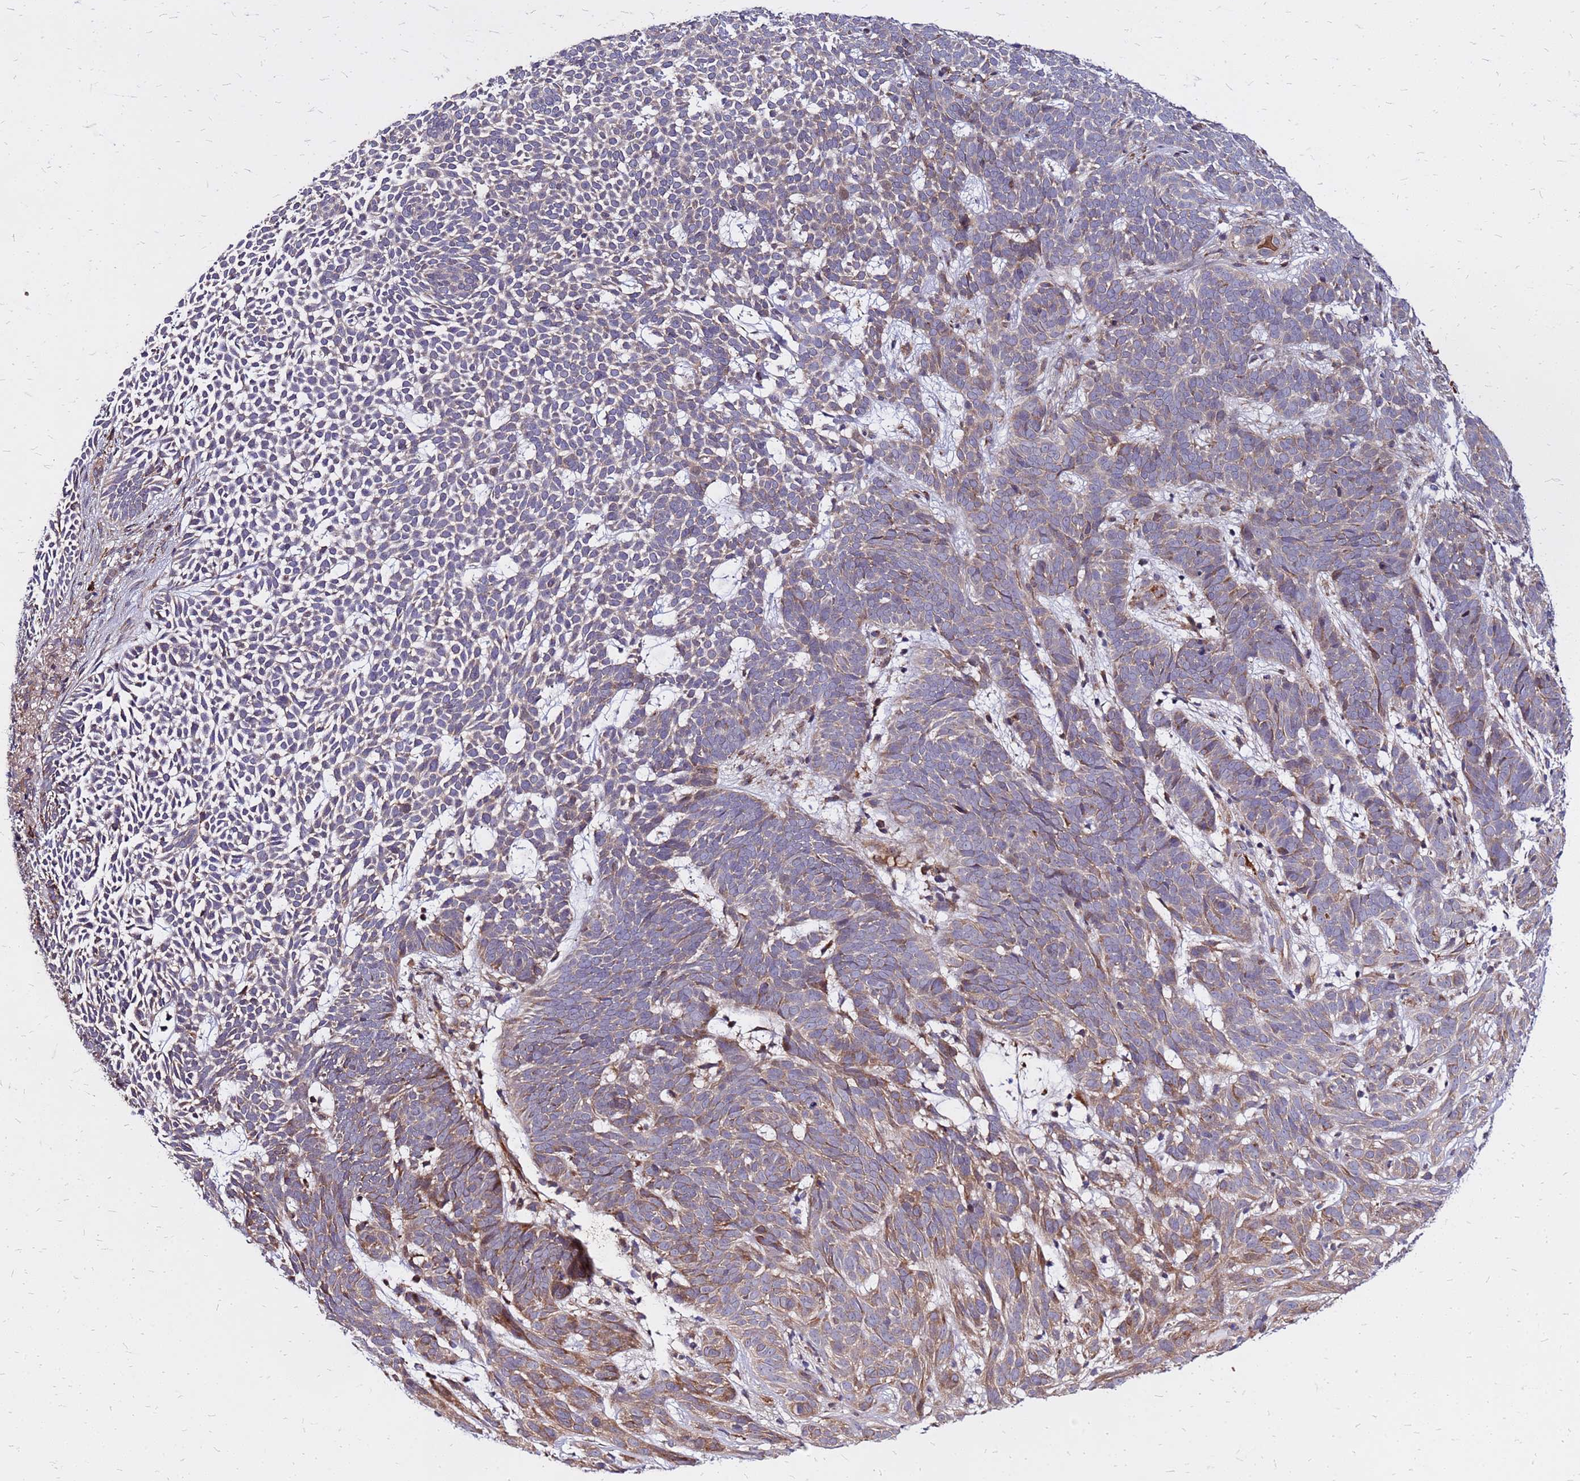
{"staining": {"intensity": "moderate", "quantity": "25%-75%", "location": "cytoplasmic/membranous"}, "tissue": "skin cancer", "cell_type": "Tumor cells", "image_type": "cancer", "snomed": [{"axis": "morphology", "description": "Basal cell carcinoma"}, {"axis": "topography", "description": "Skin"}], "caption": "DAB immunohistochemical staining of human basal cell carcinoma (skin) displays moderate cytoplasmic/membranous protein positivity in about 25%-75% of tumor cells. The protein of interest is shown in brown color, while the nuclei are stained blue.", "gene": "VMO1", "patient": {"sex": "female", "age": 78}}